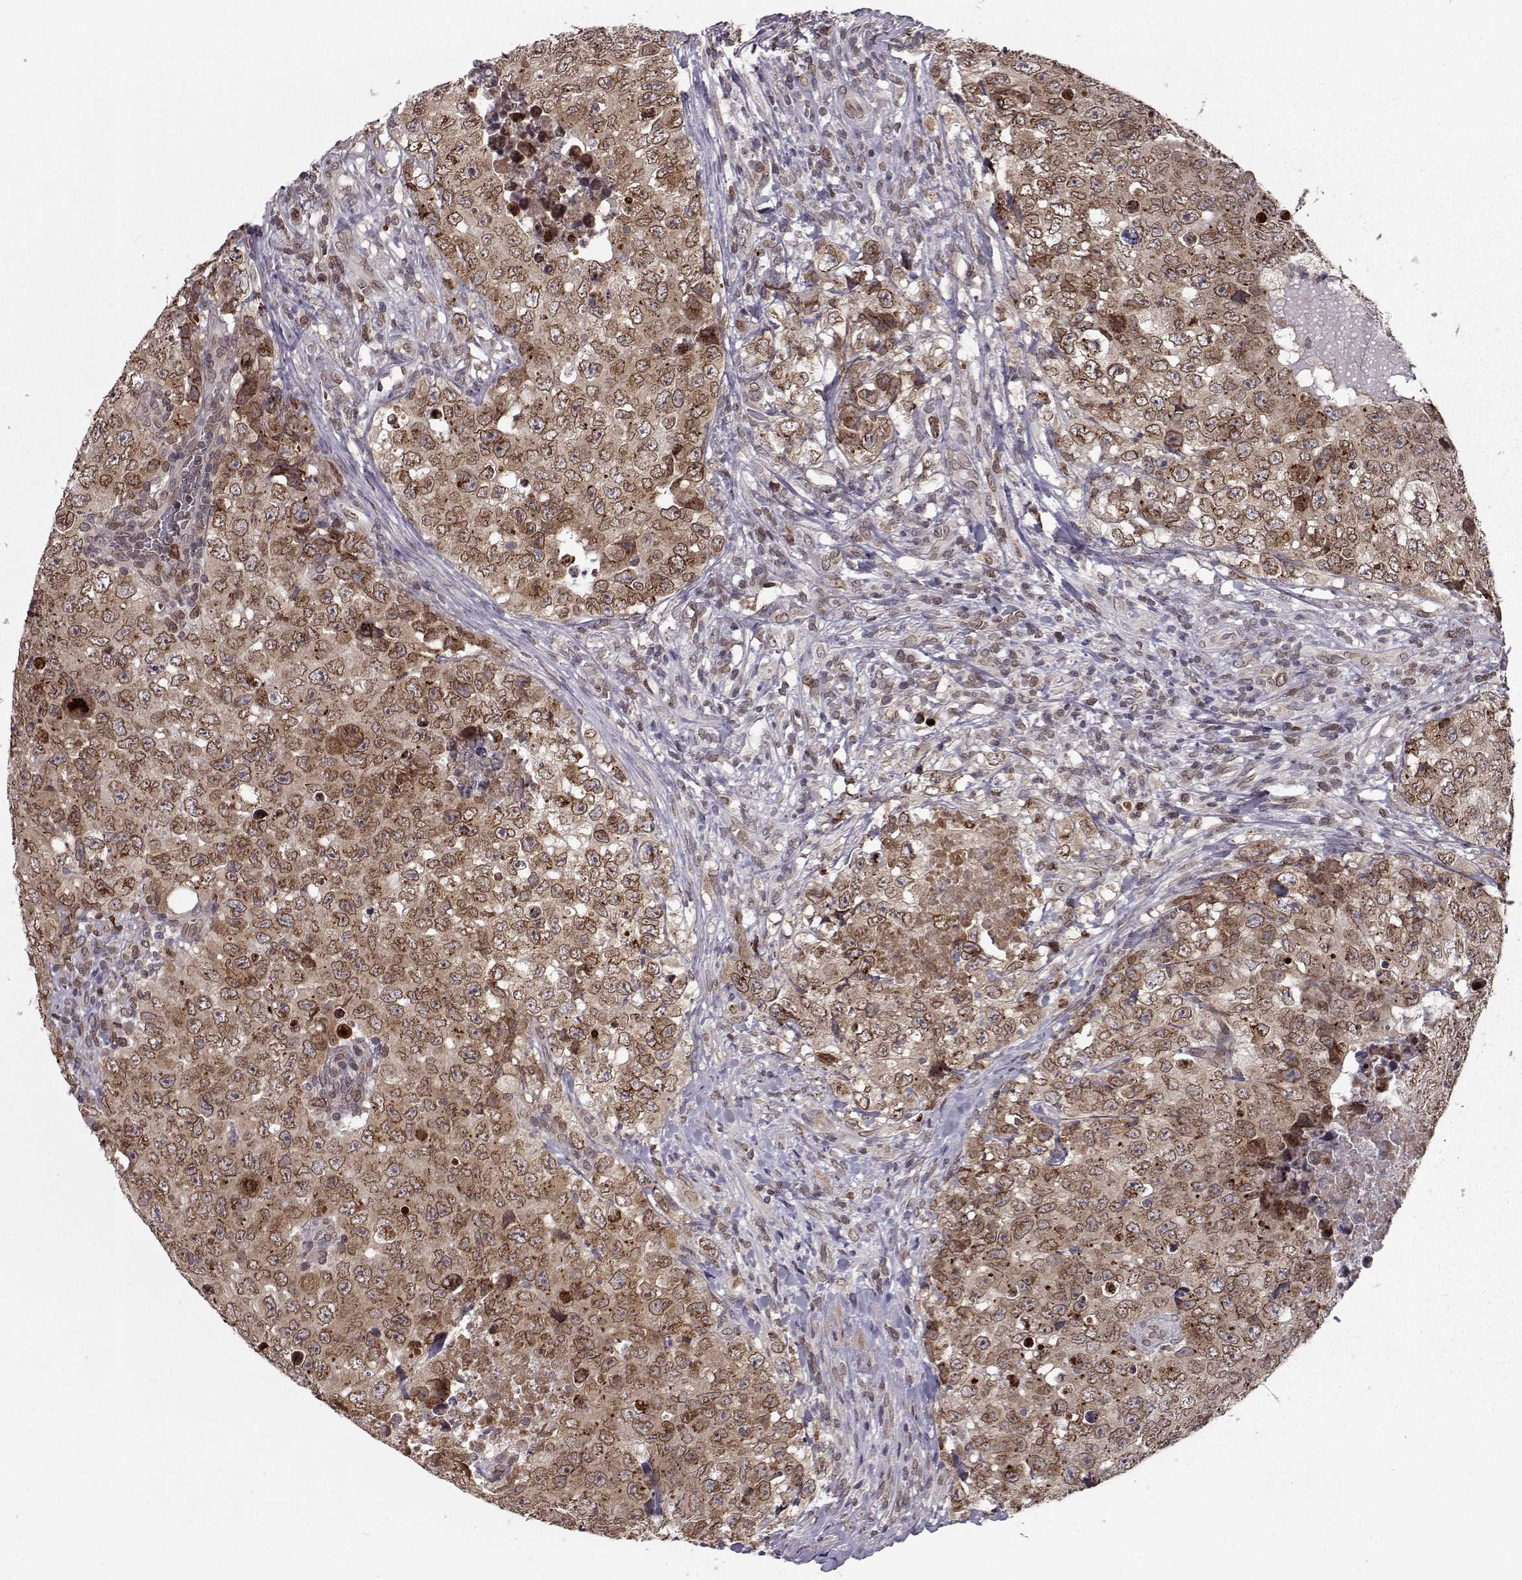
{"staining": {"intensity": "moderate", "quantity": ">75%", "location": "cytoplasmic/membranous,nuclear"}, "tissue": "testis cancer", "cell_type": "Tumor cells", "image_type": "cancer", "snomed": [{"axis": "morphology", "description": "Seminoma, NOS"}, {"axis": "topography", "description": "Testis"}], "caption": "High-magnification brightfield microscopy of testis cancer stained with DAB (brown) and counterstained with hematoxylin (blue). tumor cells exhibit moderate cytoplasmic/membranous and nuclear expression is seen in about>75% of cells.", "gene": "NUP37", "patient": {"sex": "male", "age": 34}}